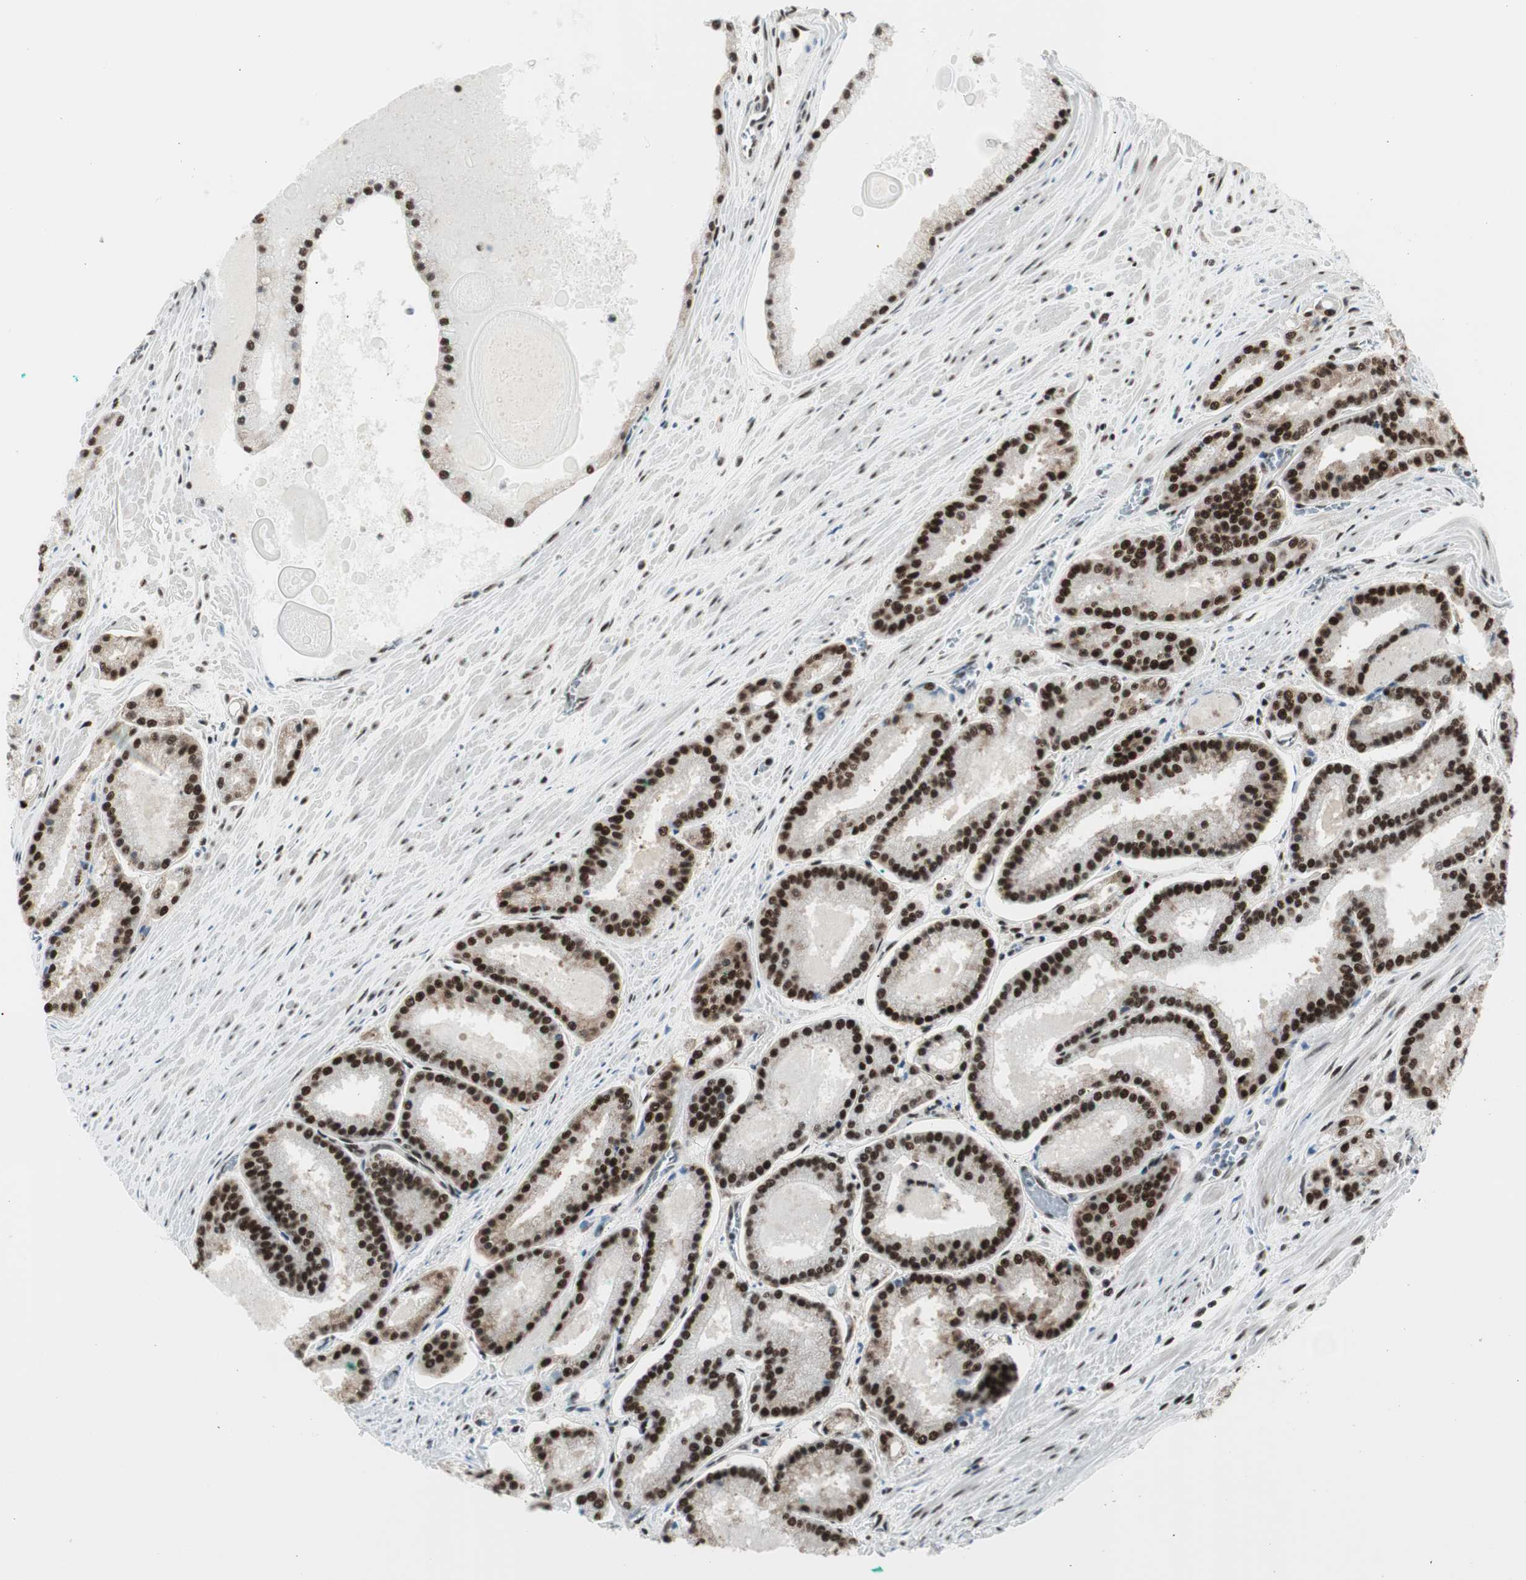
{"staining": {"intensity": "strong", "quantity": ">75%", "location": "nuclear"}, "tissue": "prostate cancer", "cell_type": "Tumor cells", "image_type": "cancer", "snomed": [{"axis": "morphology", "description": "Adenocarcinoma, Low grade"}, {"axis": "topography", "description": "Prostate"}], "caption": "A high amount of strong nuclear expression is identified in about >75% of tumor cells in prostate adenocarcinoma (low-grade) tissue.", "gene": "HEXIM1", "patient": {"sex": "male", "age": 59}}